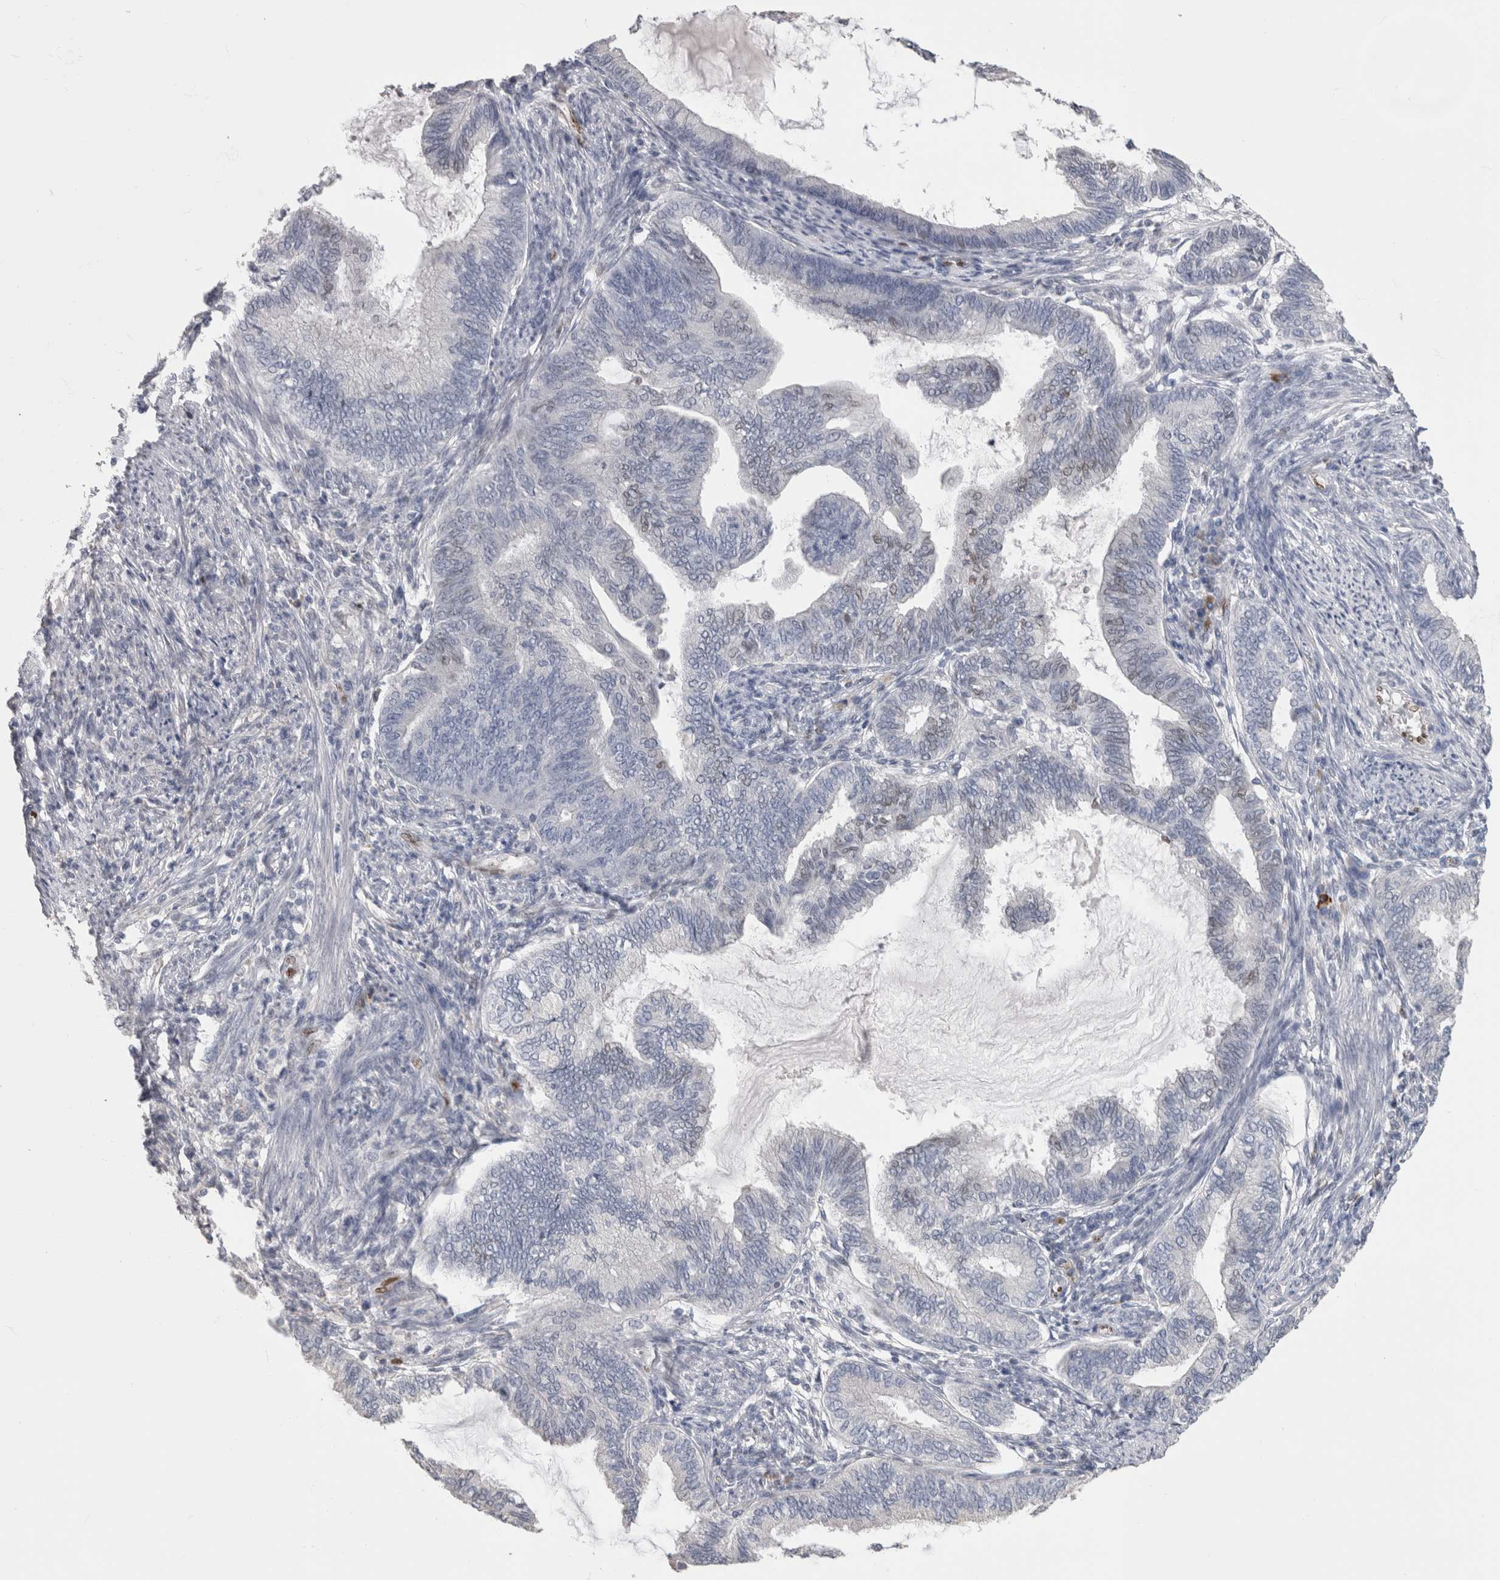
{"staining": {"intensity": "negative", "quantity": "none", "location": "none"}, "tissue": "endometrial cancer", "cell_type": "Tumor cells", "image_type": "cancer", "snomed": [{"axis": "morphology", "description": "Adenocarcinoma, NOS"}, {"axis": "topography", "description": "Endometrium"}], "caption": "The photomicrograph shows no staining of tumor cells in endometrial cancer.", "gene": "IL33", "patient": {"sex": "female", "age": 86}}